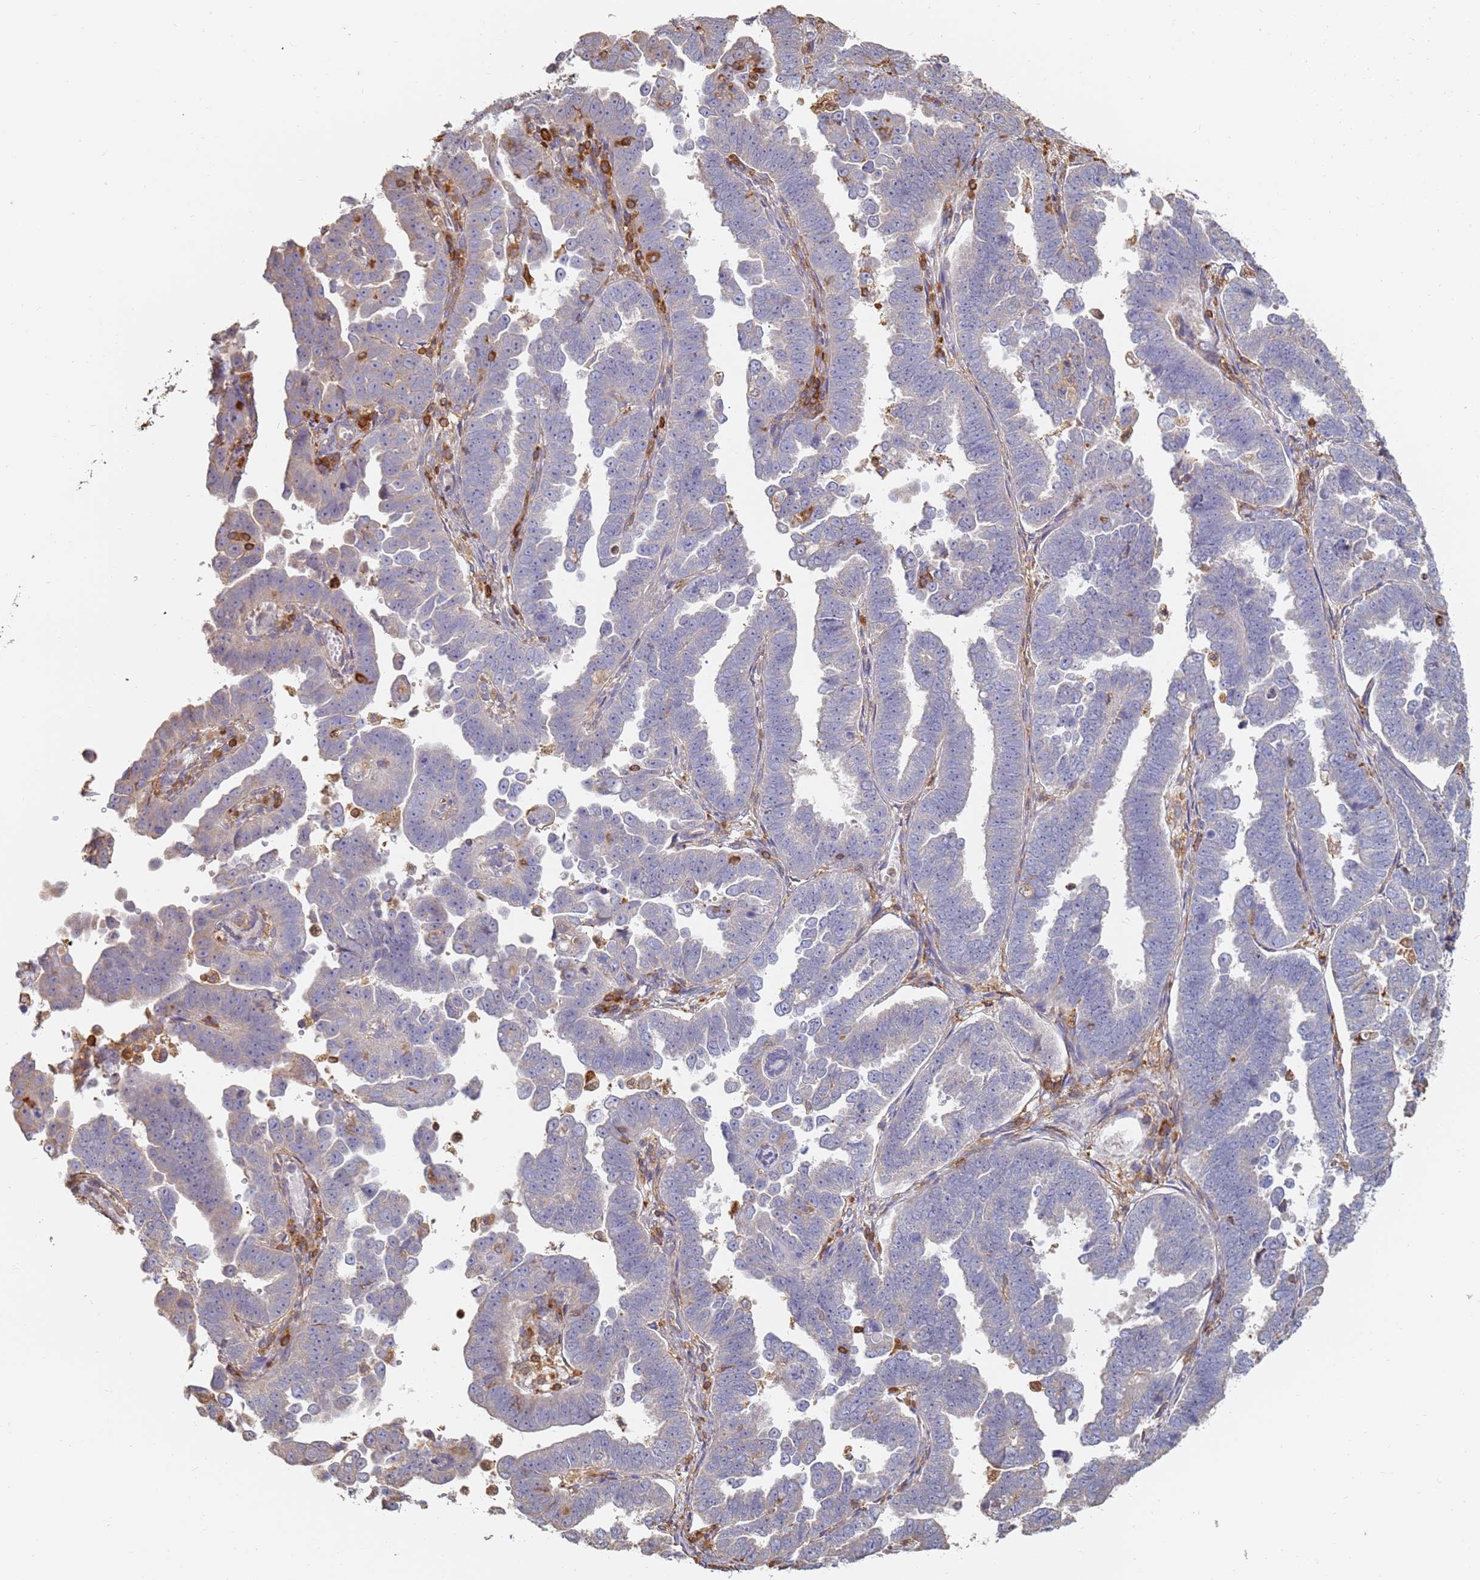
{"staining": {"intensity": "negative", "quantity": "none", "location": "none"}, "tissue": "endometrial cancer", "cell_type": "Tumor cells", "image_type": "cancer", "snomed": [{"axis": "morphology", "description": "Adenocarcinoma, NOS"}, {"axis": "topography", "description": "Endometrium"}], "caption": "The micrograph exhibits no staining of tumor cells in endometrial adenocarcinoma.", "gene": "BIN2", "patient": {"sex": "female", "age": 75}}